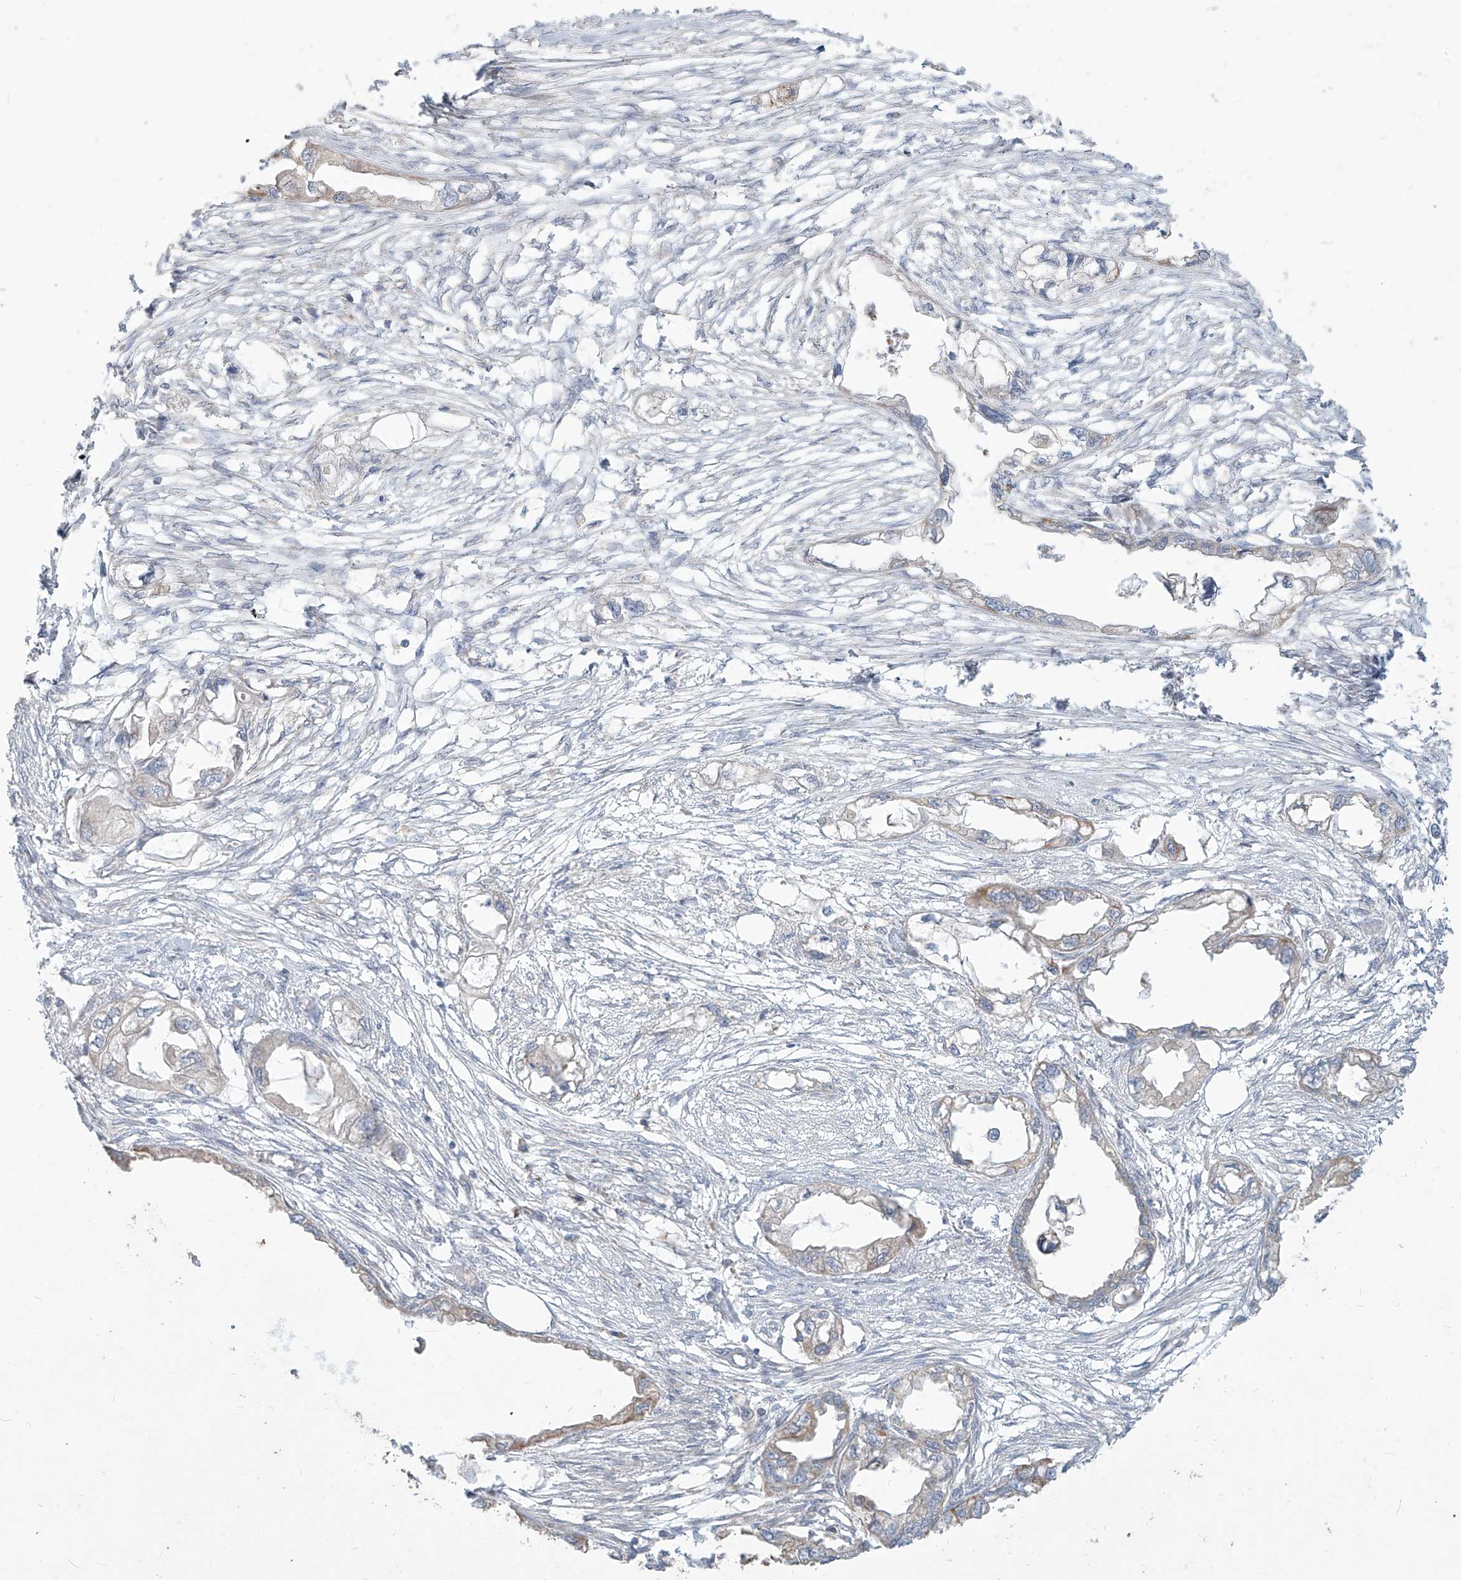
{"staining": {"intensity": "weak", "quantity": "<25%", "location": "cytoplasmic/membranous"}, "tissue": "endometrial cancer", "cell_type": "Tumor cells", "image_type": "cancer", "snomed": [{"axis": "morphology", "description": "Adenocarcinoma, NOS"}, {"axis": "morphology", "description": "Adenocarcinoma, metastatic, NOS"}, {"axis": "topography", "description": "Adipose tissue"}, {"axis": "topography", "description": "Endometrium"}], "caption": "Immunohistochemistry of adenocarcinoma (endometrial) exhibits no positivity in tumor cells. (Stains: DAB (3,3'-diaminobenzidine) immunohistochemistry with hematoxylin counter stain, Microscopy: brightfield microscopy at high magnification).", "gene": "MAGIX", "patient": {"sex": "female", "age": 67}}